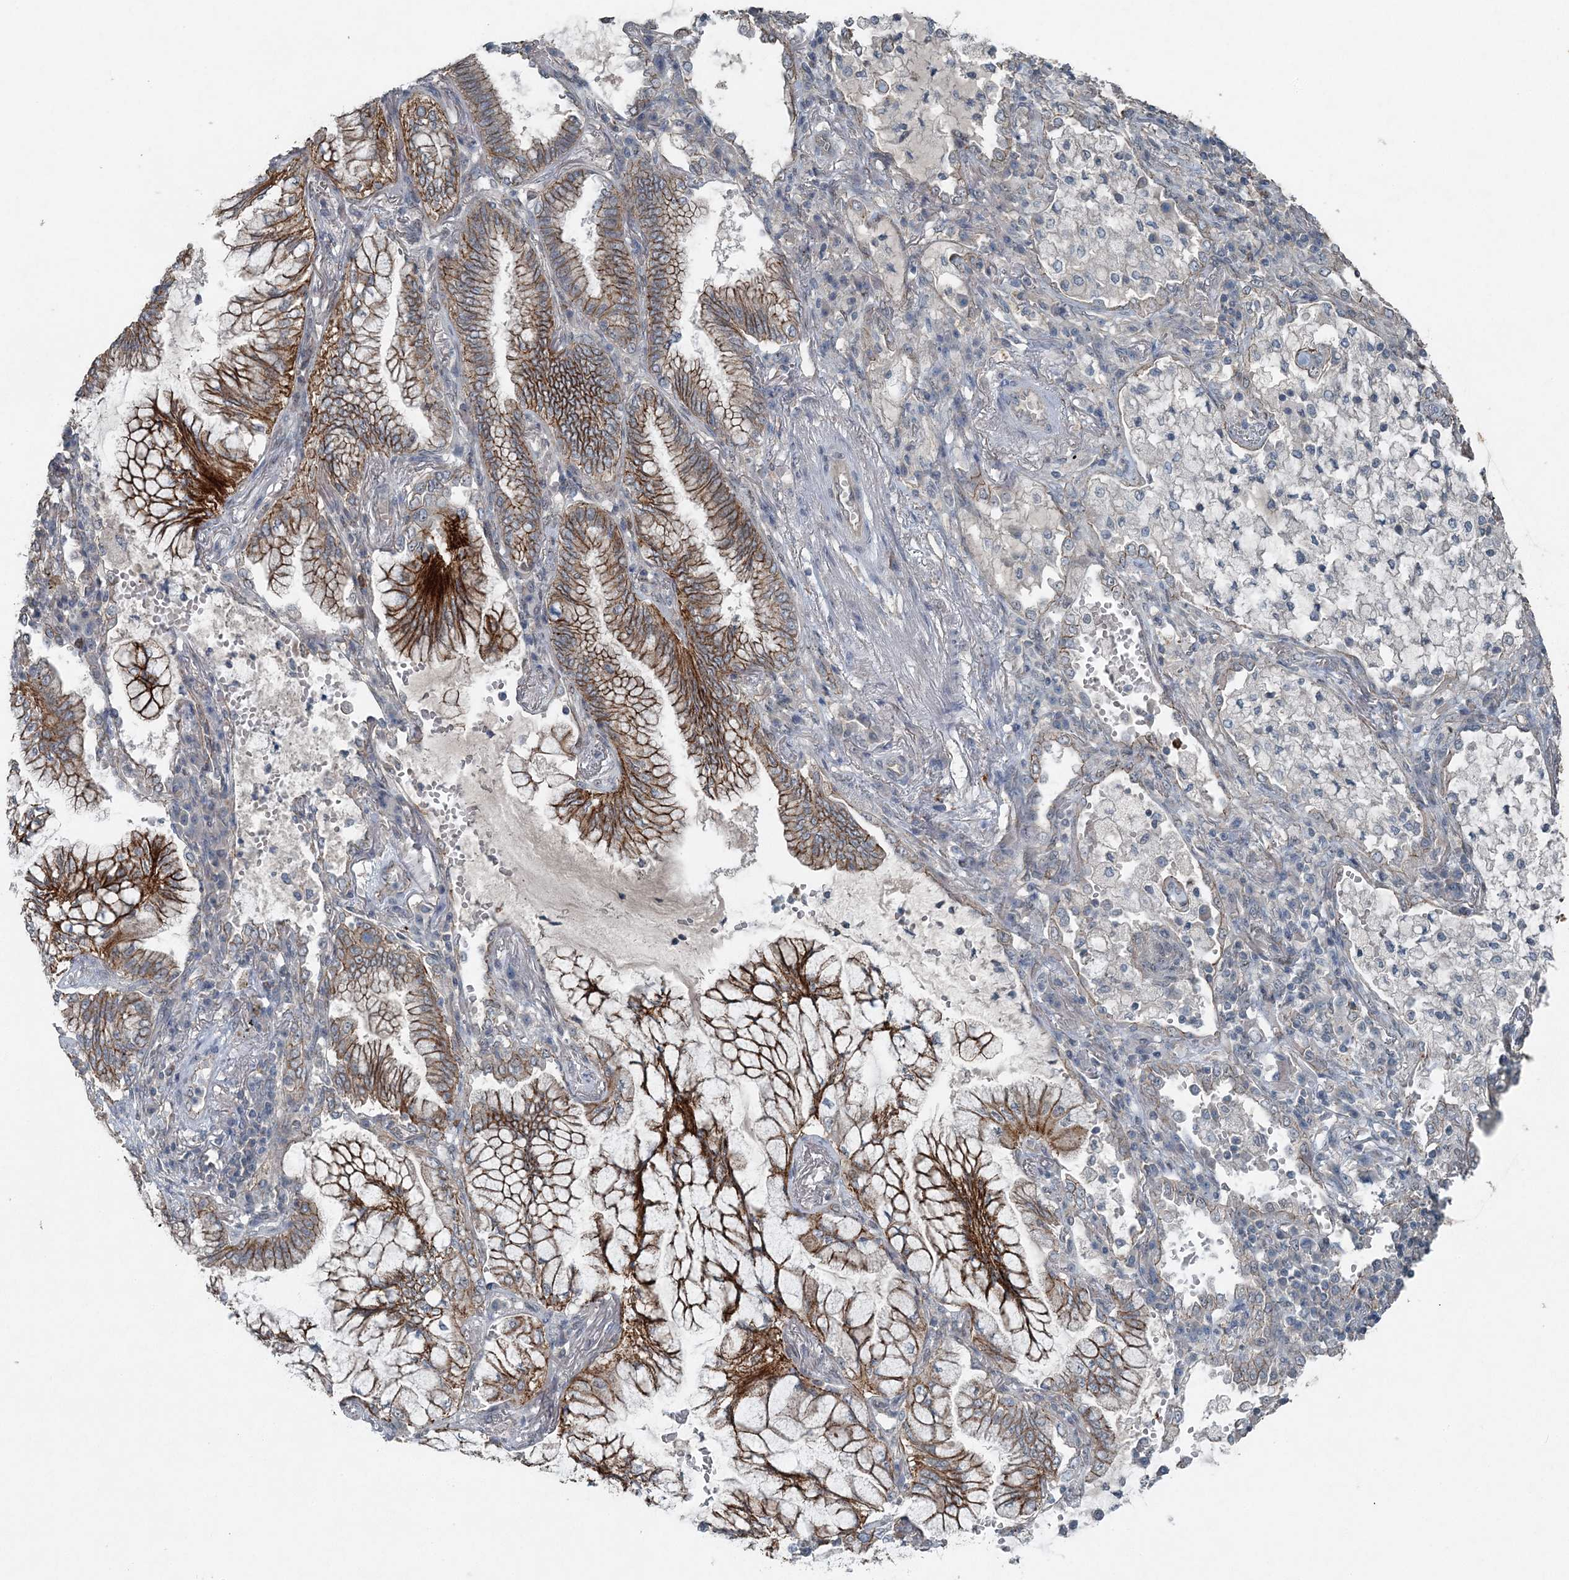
{"staining": {"intensity": "strong", "quantity": ">75%", "location": "cytoplasmic/membranous"}, "tissue": "lung cancer", "cell_type": "Tumor cells", "image_type": "cancer", "snomed": [{"axis": "morphology", "description": "Adenocarcinoma, NOS"}, {"axis": "topography", "description": "Lung"}], "caption": "This is an image of IHC staining of lung cancer (adenocarcinoma), which shows strong positivity in the cytoplasmic/membranous of tumor cells.", "gene": "VSIG2", "patient": {"sex": "female", "age": 70}}